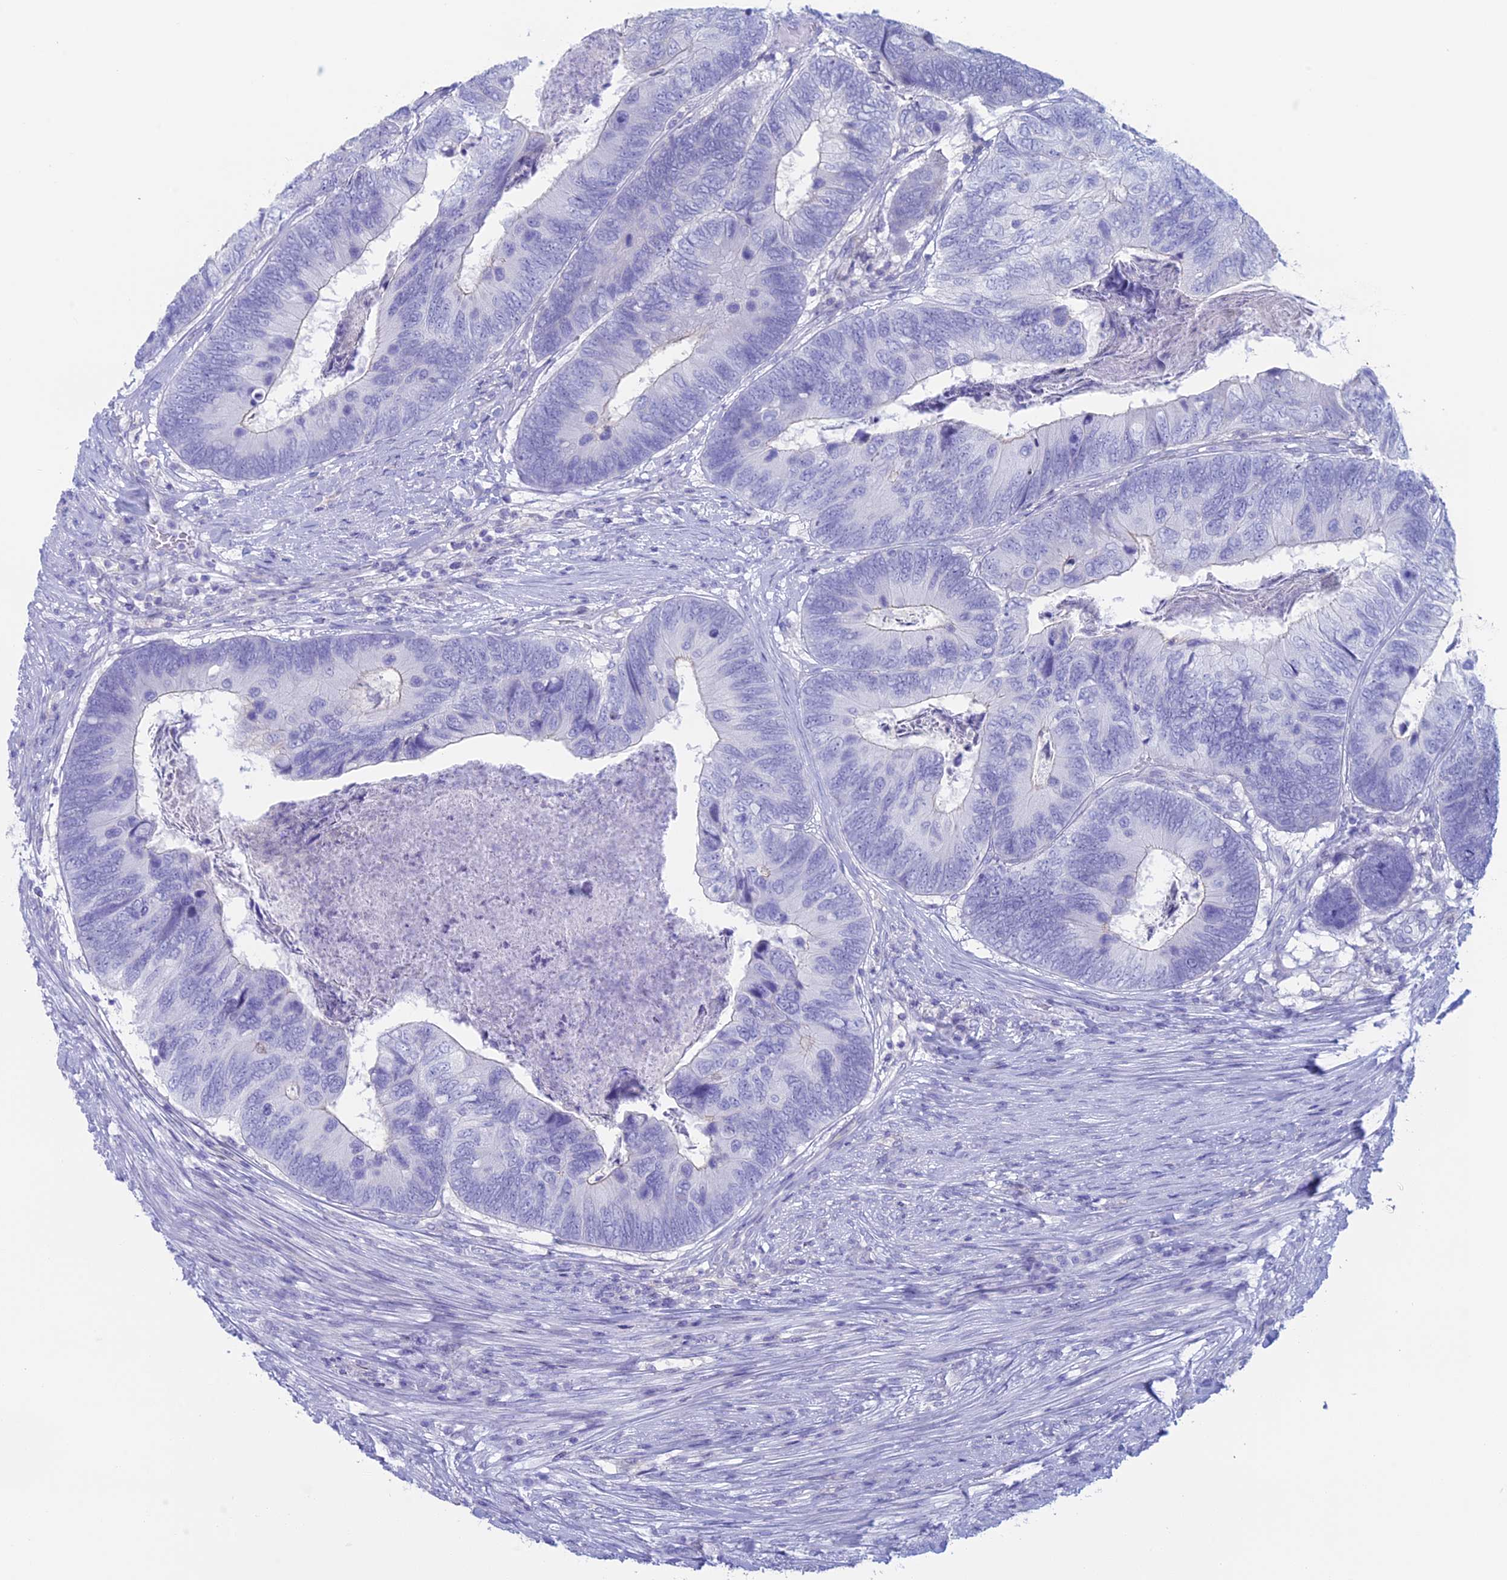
{"staining": {"intensity": "negative", "quantity": "none", "location": "none"}, "tissue": "colorectal cancer", "cell_type": "Tumor cells", "image_type": "cancer", "snomed": [{"axis": "morphology", "description": "Adenocarcinoma, NOS"}, {"axis": "topography", "description": "Colon"}], "caption": "Tumor cells are negative for brown protein staining in colorectal cancer. Brightfield microscopy of IHC stained with DAB (3,3'-diaminobenzidine) (brown) and hematoxylin (blue), captured at high magnification.", "gene": "RP1", "patient": {"sex": "female", "age": 67}}